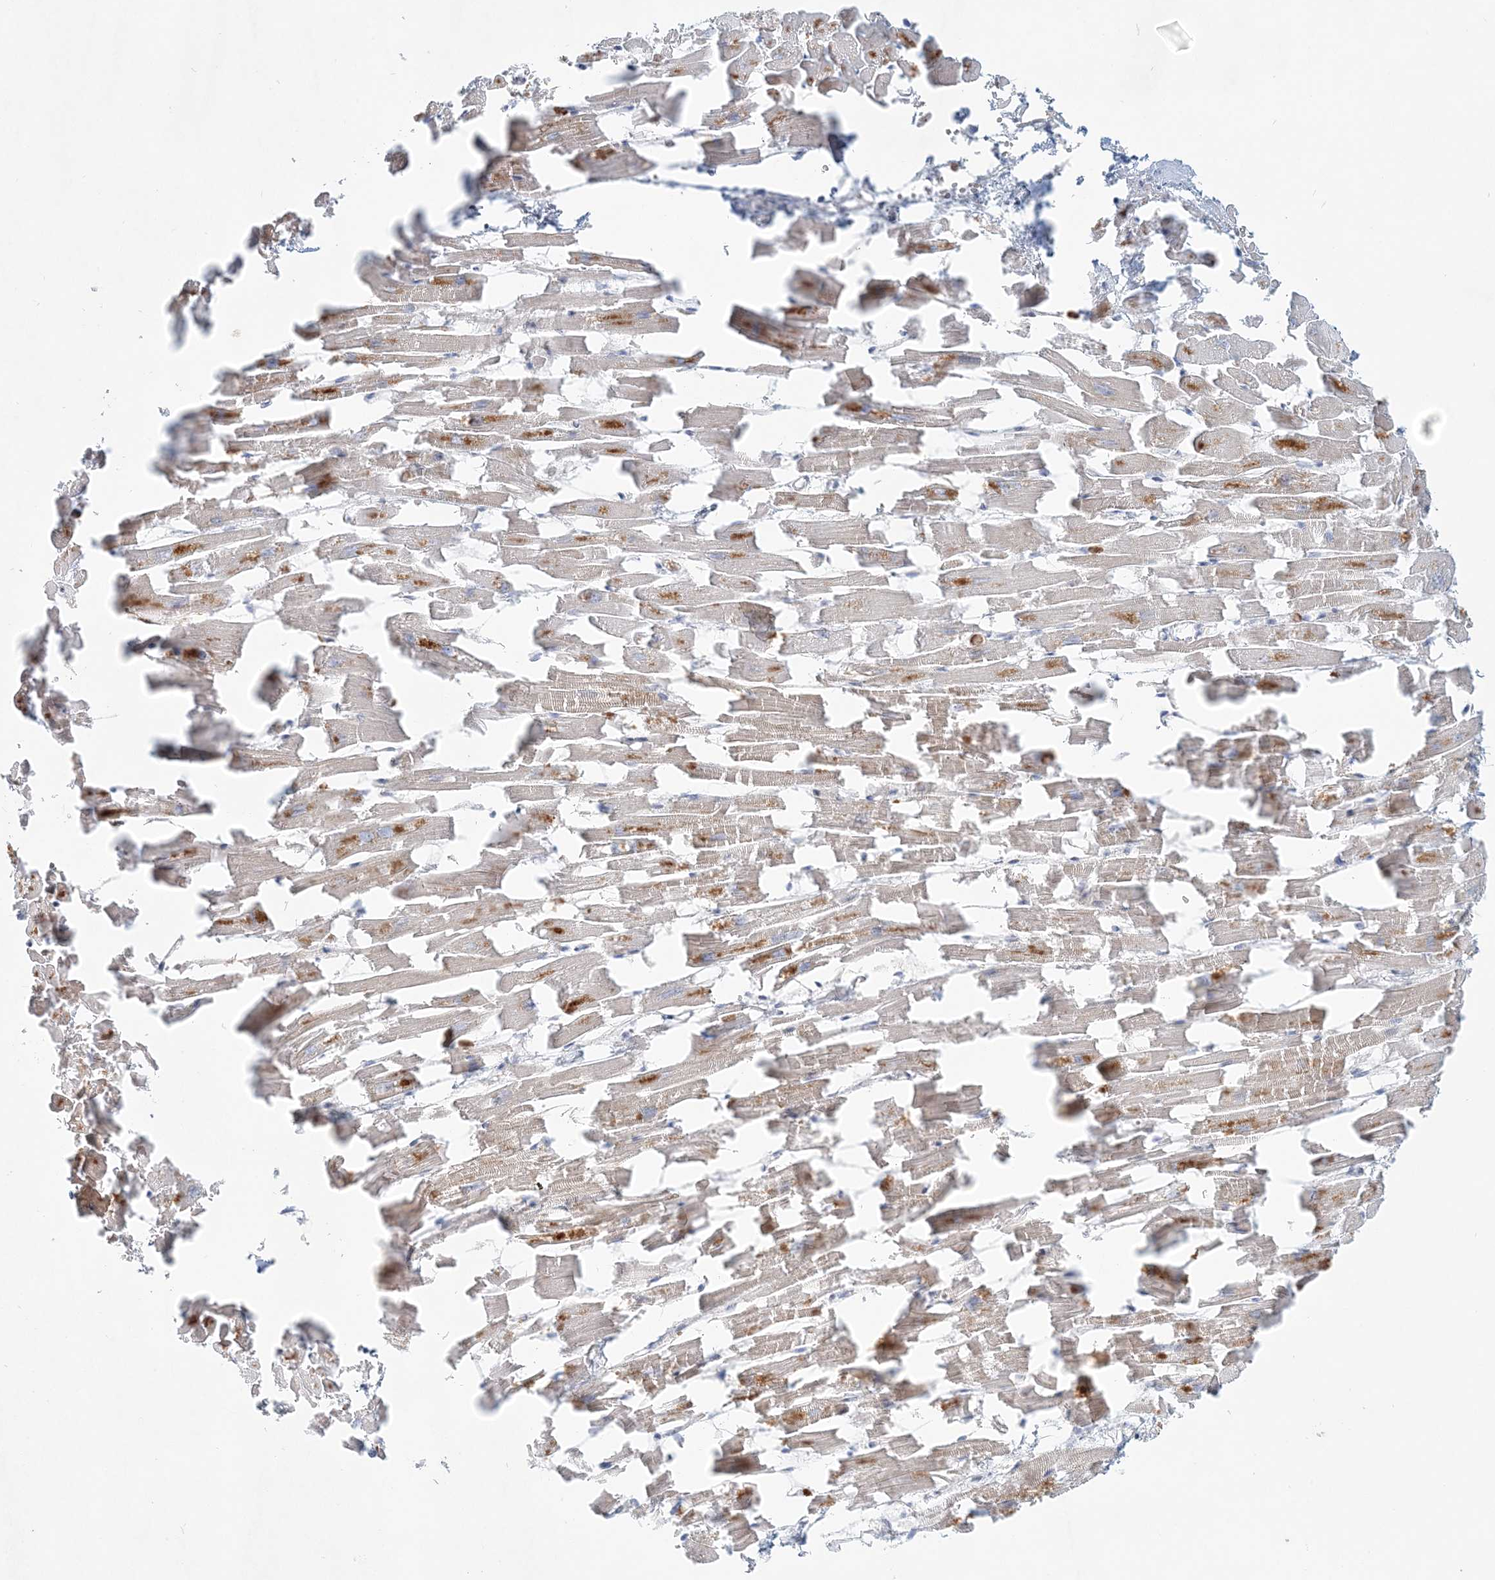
{"staining": {"intensity": "moderate", "quantity": "25%-75%", "location": "cytoplasmic/membranous"}, "tissue": "heart muscle", "cell_type": "Cardiomyocytes", "image_type": "normal", "snomed": [{"axis": "morphology", "description": "Normal tissue, NOS"}, {"axis": "topography", "description": "Heart"}], "caption": "Heart muscle stained for a protein (brown) demonstrates moderate cytoplasmic/membranous positive positivity in about 25%-75% of cardiomyocytes.", "gene": "DNAH5", "patient": {"sex": "female", "age": 64}}